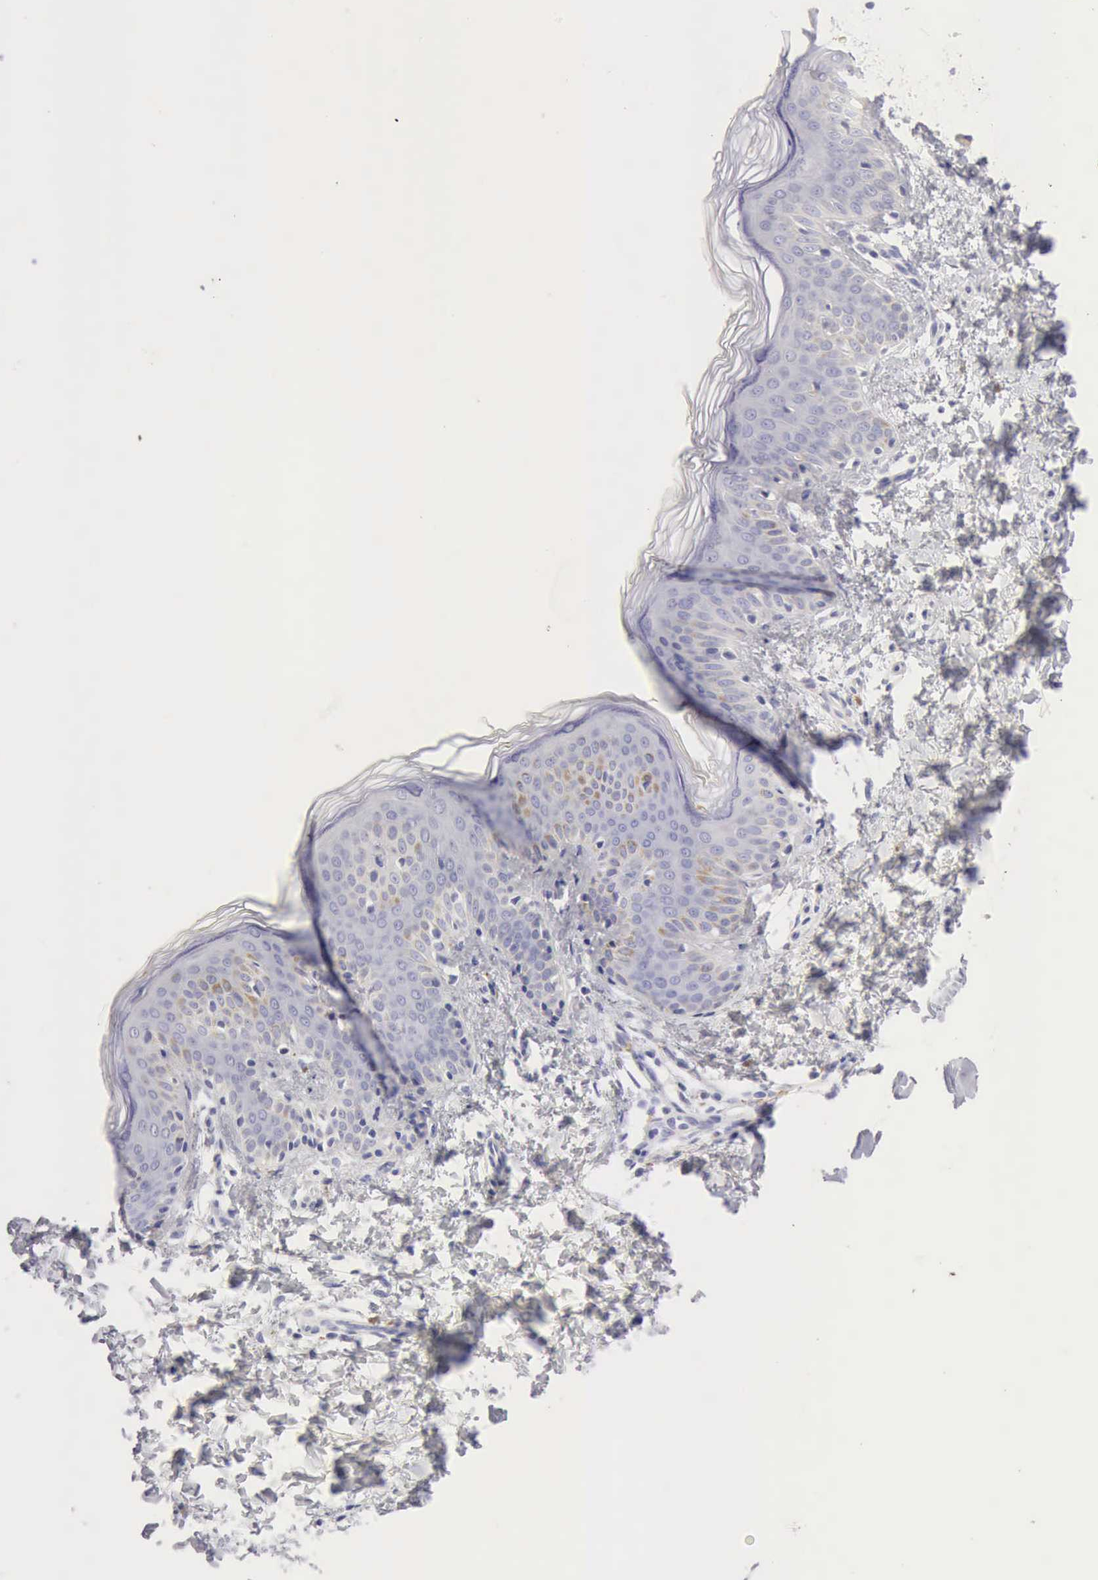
{"staining": {"intensity": "negative", "quantity": "none", "location": "none"}, "tissue": "skin", "cell_type": "Fibroblasts", "image_type": "normal", "snomed": [{"axis": "morphology", "description": "Normal tissue, NOS"}, {"axis": "topography", "description": "Skin"}], "caption": "This is a image of immunohistochemistry staining of normal skin, which shows no positivity in fibroblasts.", "gene": "CTSS", "patient": {"sex": "female", "age": 4}}